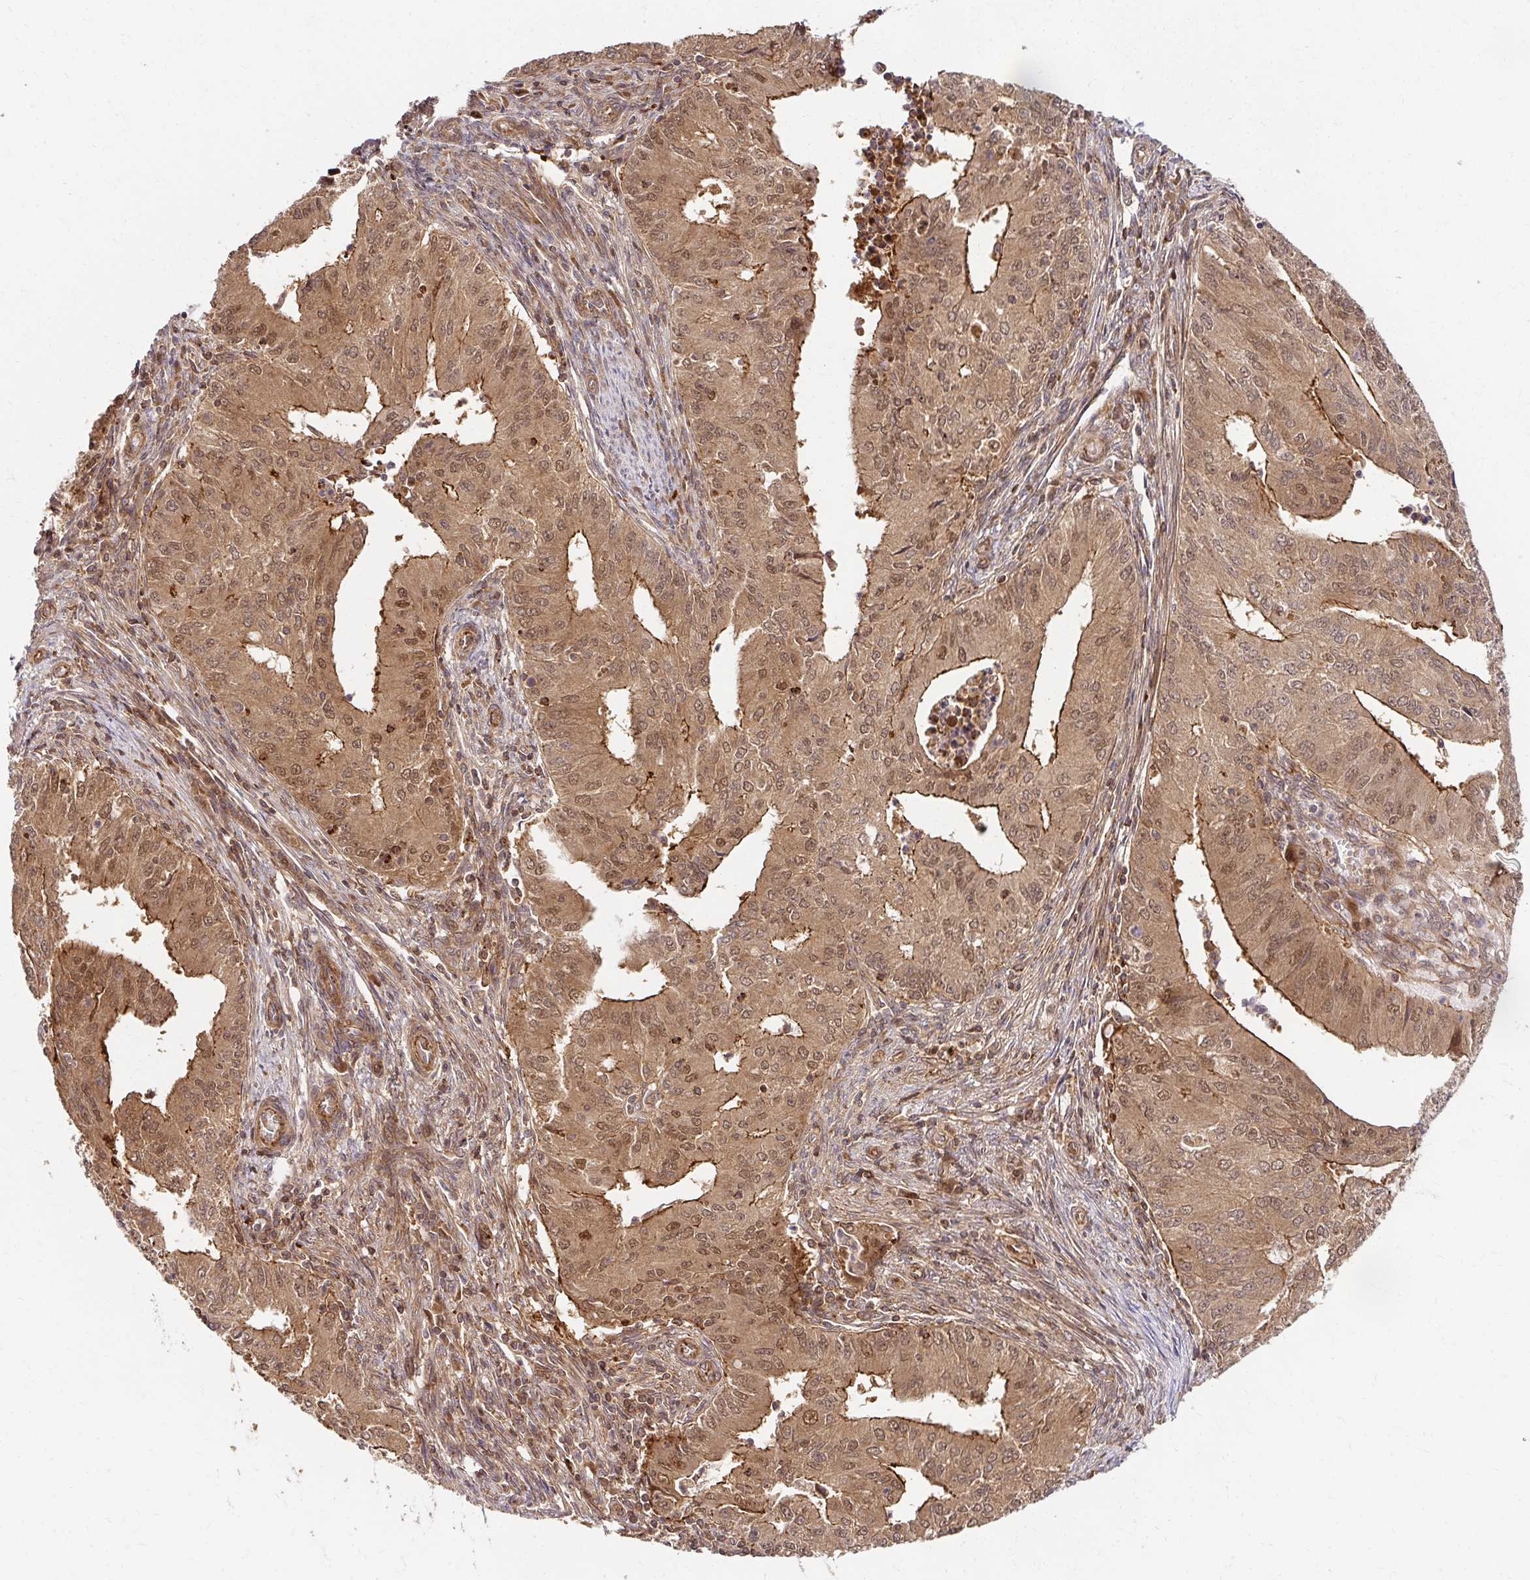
{"staining": {"intensity": "moderate", "quantity": "25%-75%", "location": "cytoplasmic/membranous,nuclear"}, "tissue": "endometrial cancer", "cell_type": "Tumor cells", "image_type": "cancer", "snomed": [{"axis": "morphology", "description": "Adenocarcinoma, NOS"}, {"axis": "topography", "description": "Endometrium"}], "caption": "Protein analysis of endometrial adenocarcinoma tissue exhibits moderate cytoplasmic/membranous and nuclear expression in approximately 25%-75% of tumor cells.", "gene": "PSMA4", "patient": {"sex": "female", "age": 50}}